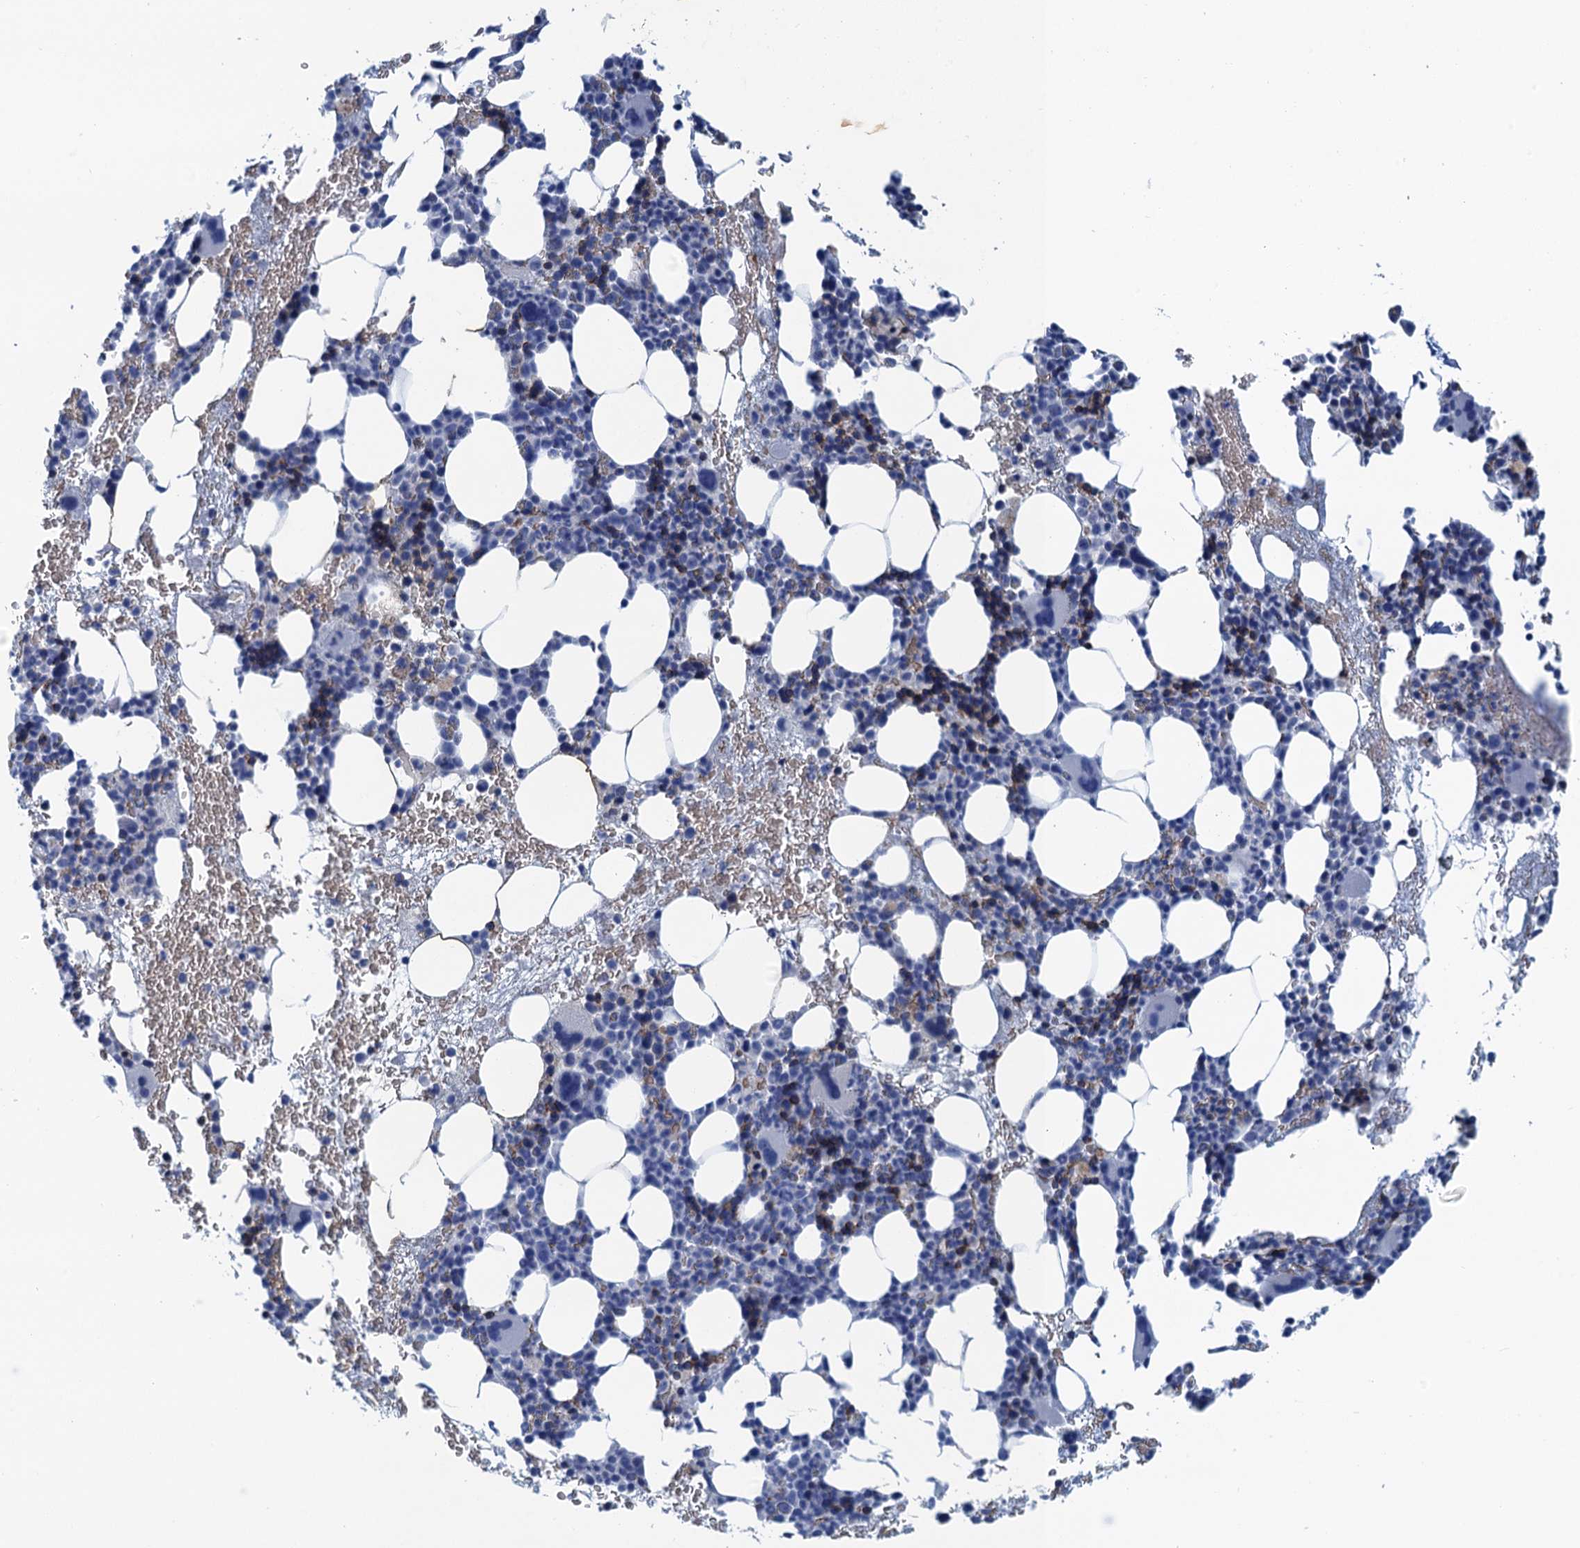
{"staining": {"intensity": "moderate", "quantity": "<25%", "location": "cytoplasmic/membranous"}, "tissue": "bone marrow", "cell_type": "Hematopoietic cells", "image_type": "normal", "snomed": [{"axis": "morphology", "description": "Normal tissue, NOS"}, {"axis": "topography", "description": "Bone marrow"}], "caption": "Immunohistochemistry (IHC) micrograph of normal bone marrow stained for a protein (brown), which reveals low levels of moderate cytoplasmic/membranous staining in about <25% of hematopoietic cells.", "gene": "MYADML2", "patient": {"sex": "female", "age": 37}}